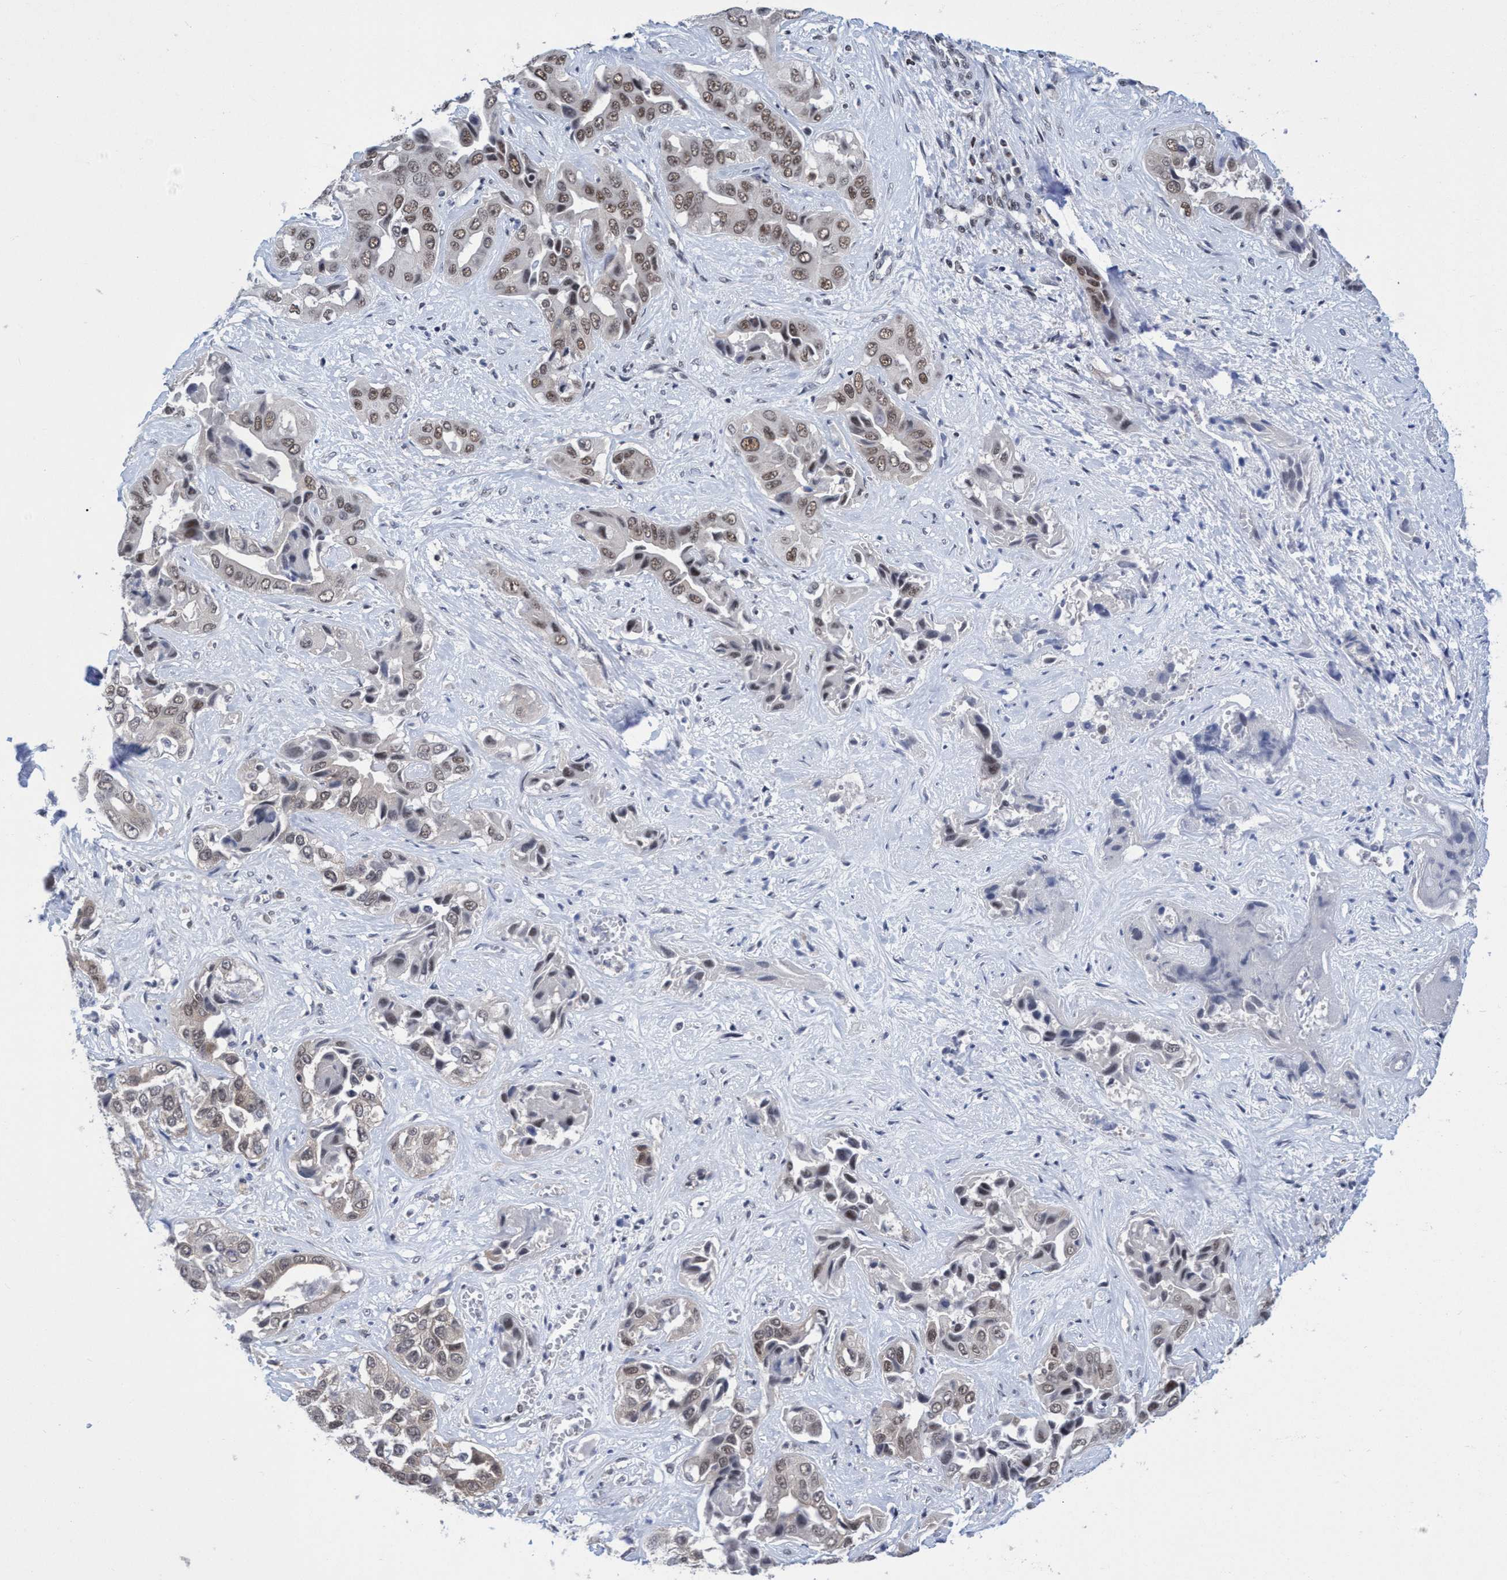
{"staining": {"intensity": "moderate", "quantity": ">75%", "location": "nuclear"}, "tissue": "liver cancer", "cell_type": "Tumor cells", "image_type": "cancer", "snomed": [{"axis": "morphology", "description": "Cholangiocarcinoma"}, {"axis": "topography", "description": "Liver"}], "caption": "Approximately >75% of tumor cells in liver cancer exhibit moderate nuclear protein staining as visualized by brown immunohistochemical staining.", "gene": "C9orf78", "patient": {"sex": "female", "age": 52}}